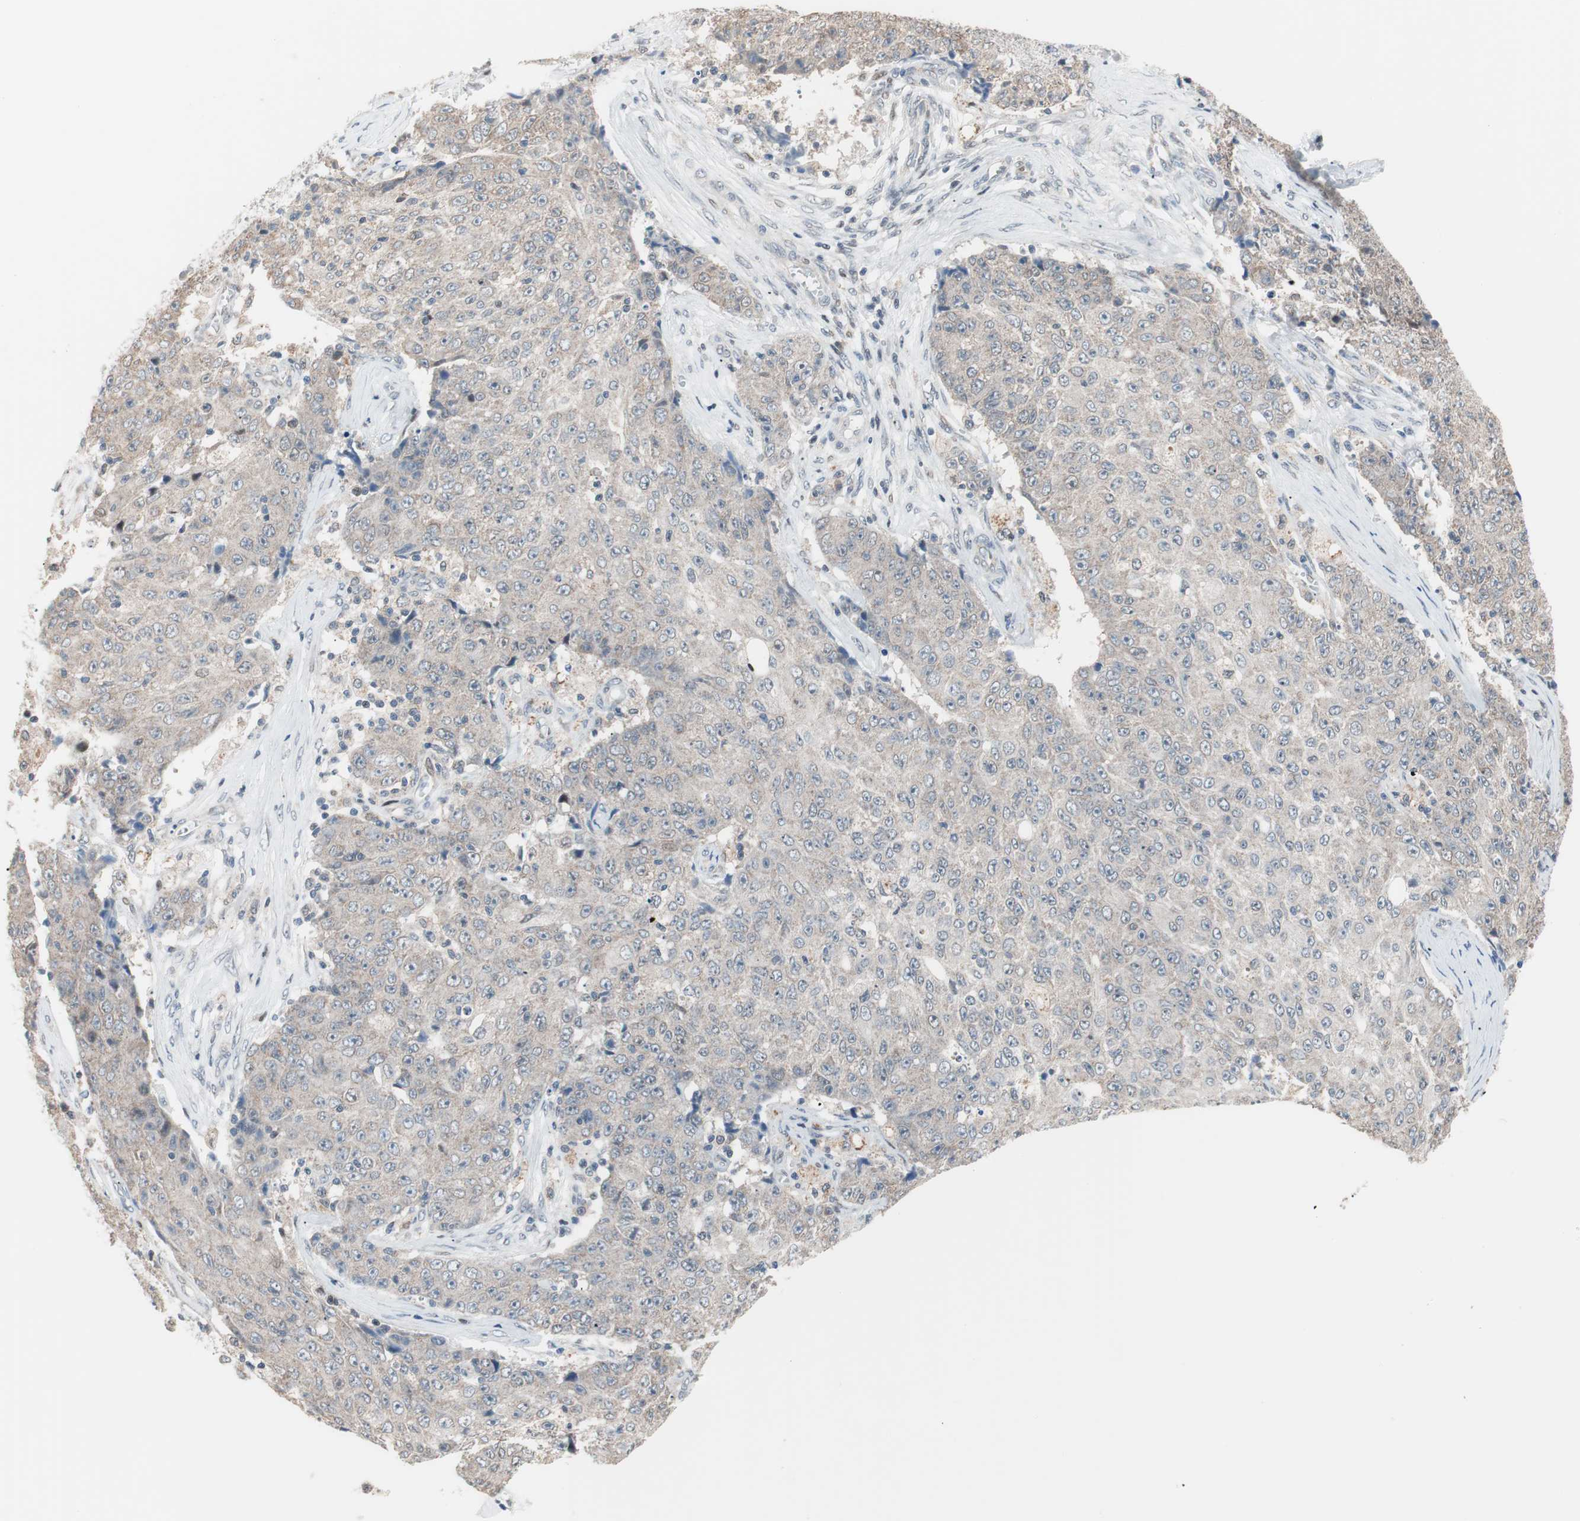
{"staining": {"intensity": "weak", "quantity": "25%-75%", "location": "cytoplasmic/membranous"}, "tissue": "ovarian cancer", "cell_type": "Tumor cells", "image_type": "cancer", "snomed": [{"axis": "morphology", "description": "Carcinoma, endometroid"}, {"axis": "topography", "description": "Ovary"}], "caption": "Ovarian cancer stained with DAB immunohistochemistry shows low levels of weak cytoplasmic/membranous positivity in about 25%-75% of tumor cells.", "gene": "POLH", "patient": {"sex": "female", "age": 42}}